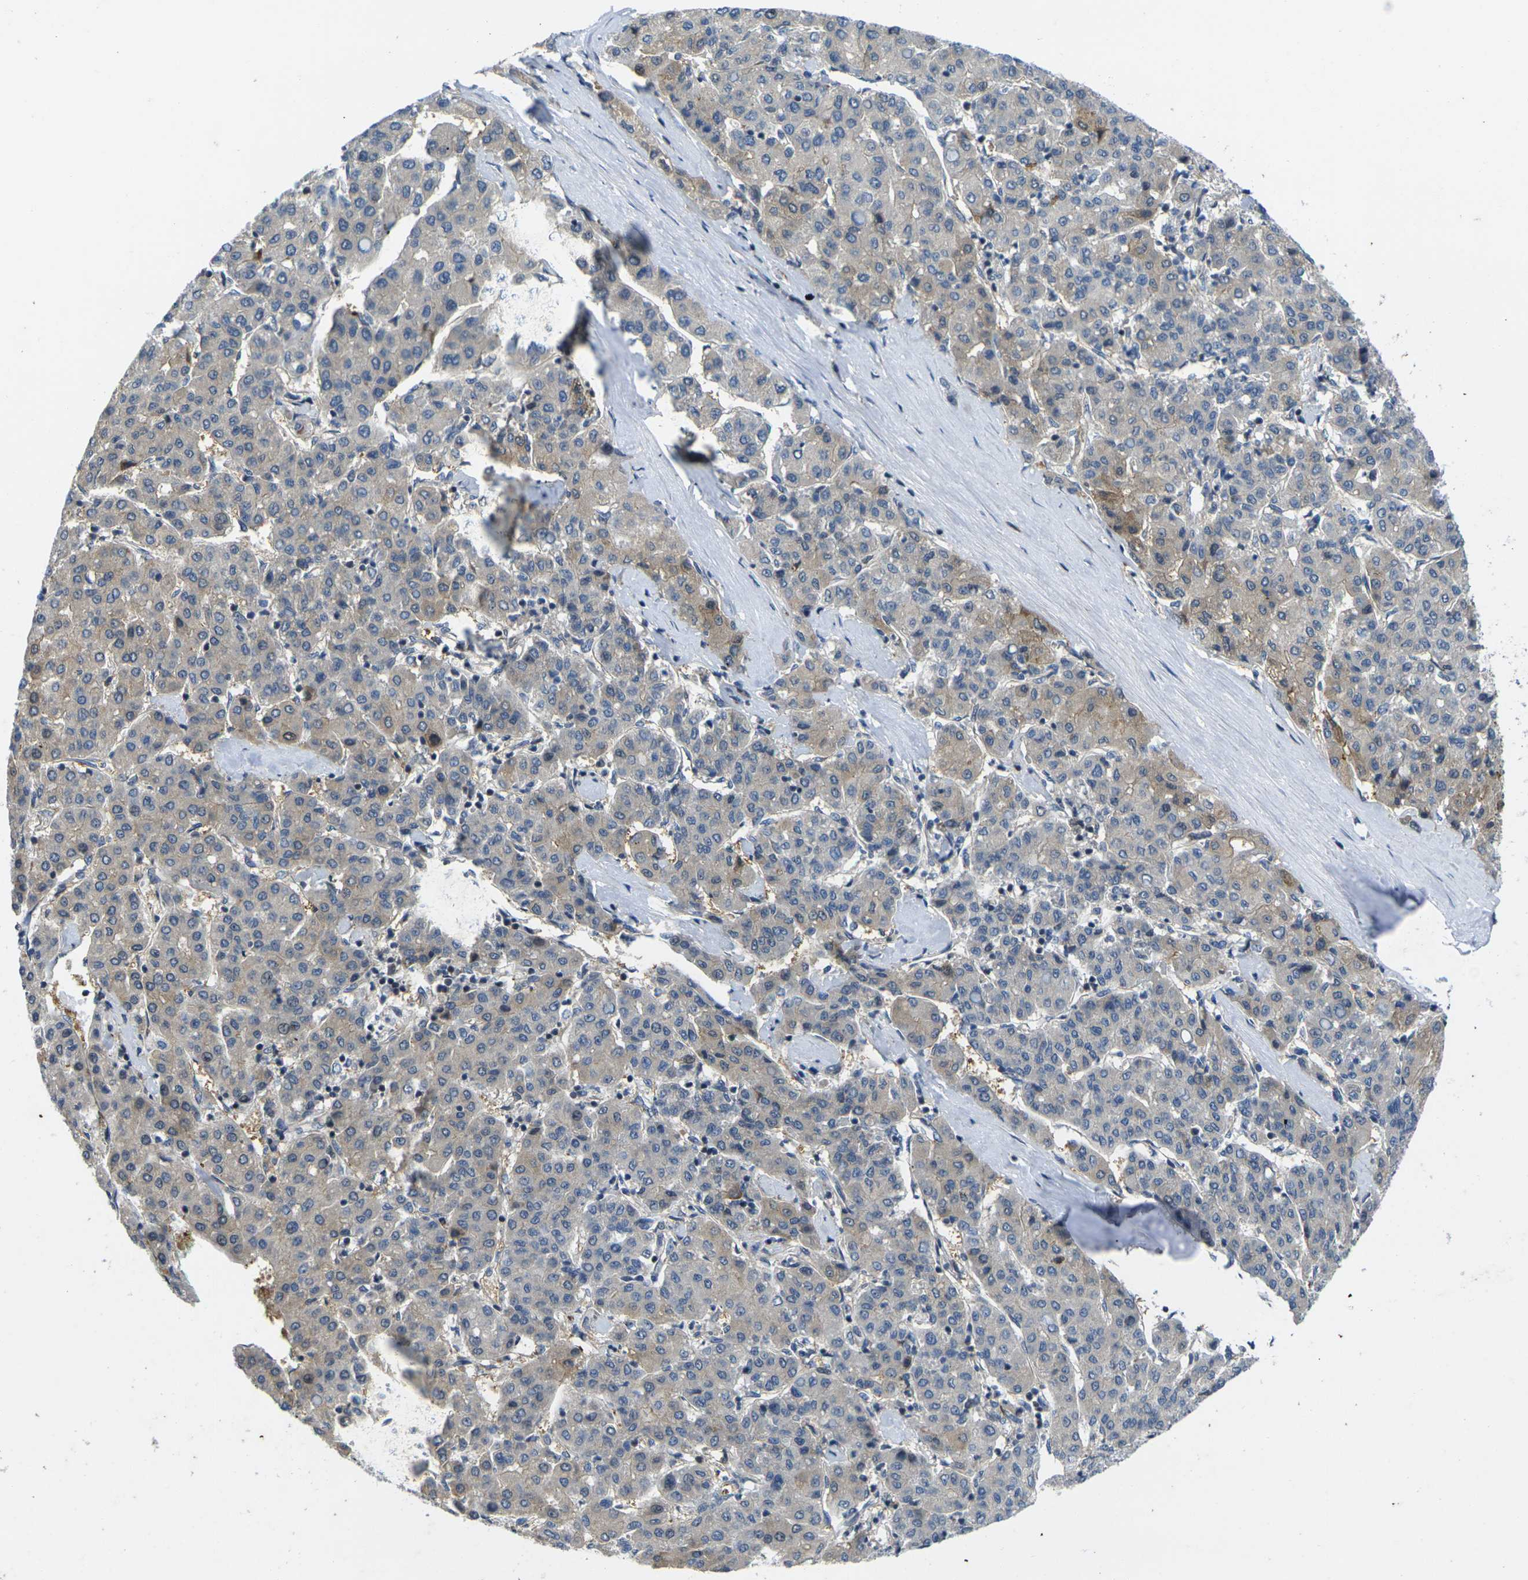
{"staining": {"intensity": "weak", "quantity": ">75%", "location": "cytoplasmic/membranous"}, "tissue": "liver cancer", "cell_type": "Tumor cells", "image_type": "cancer", "snomed": [{"axis": "morphology", "description": "Carcinoma, Hepatocellular, NOS"}, {"axis": "topography", "description": "Liver"}], "caption": "Protein expression analysis of human hepatocellular carcinoma (liver) reveals weak cytoplasmic/membranous expression in about >75% of tumor cells.", "gene": "ROBO2", "patient": {"sex": "male", "age": 65}}